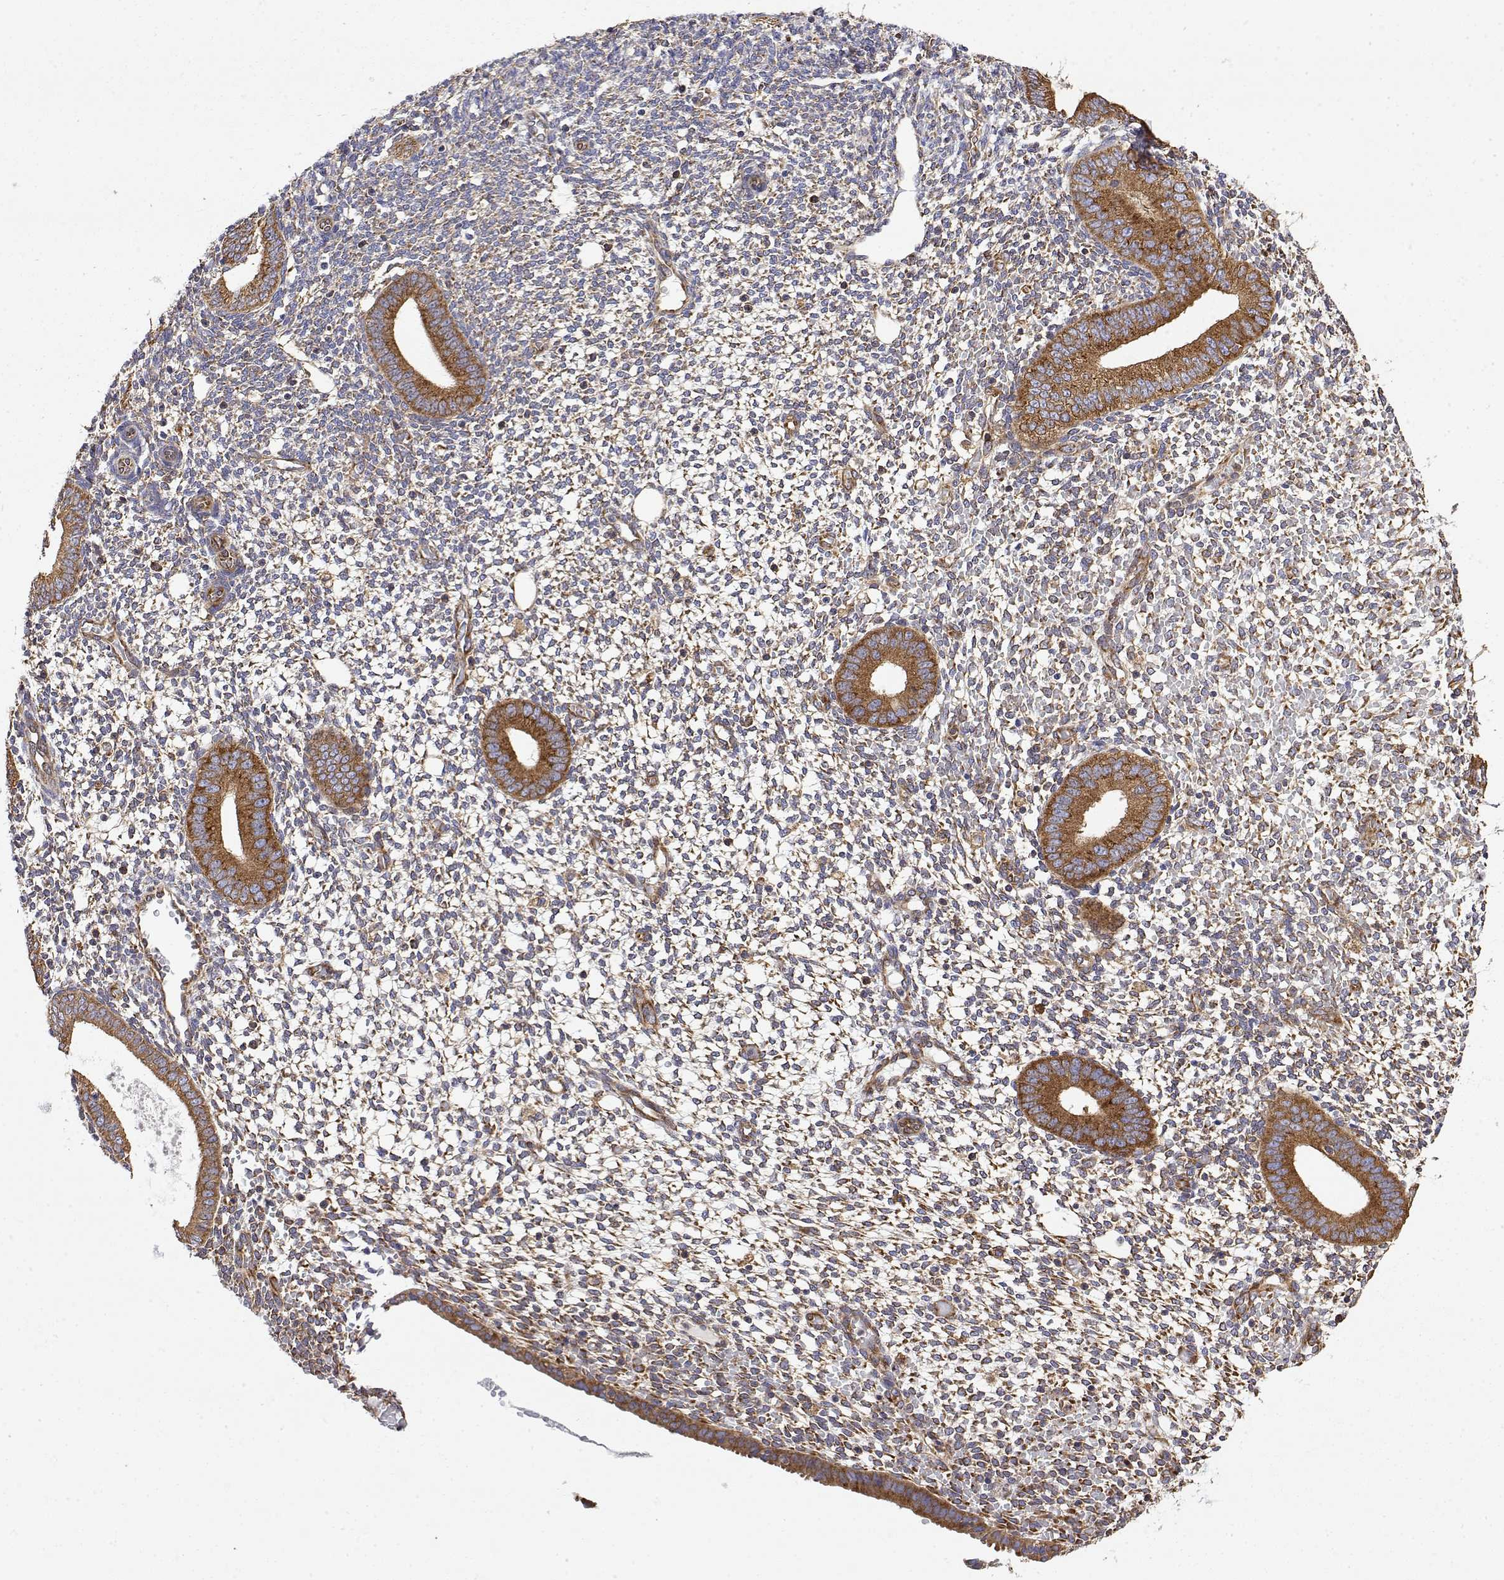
{"staining": {"intensity": "moderate", "quantity": "<25%", "location": "cytoplasmic/membranous"}, "tissue": "endometrium", "cell_type": "Cells in endometrial stroma", "image_type": "normal", "snomed": [{"axis": "morphology", "description": "Normal tissue, NOS"}, {"axis": "topography", "description": "Endometrium"}], "caption": "An image of endometrium stained for a protein reveals moderate cytoplasmic/membranous brown staining in cells in endometrial stroma. The protein is shown in brown color, while the nuclei are stained blue.", "gene": "EEF1G", "patient": {"sex": "female", "age": 40}}